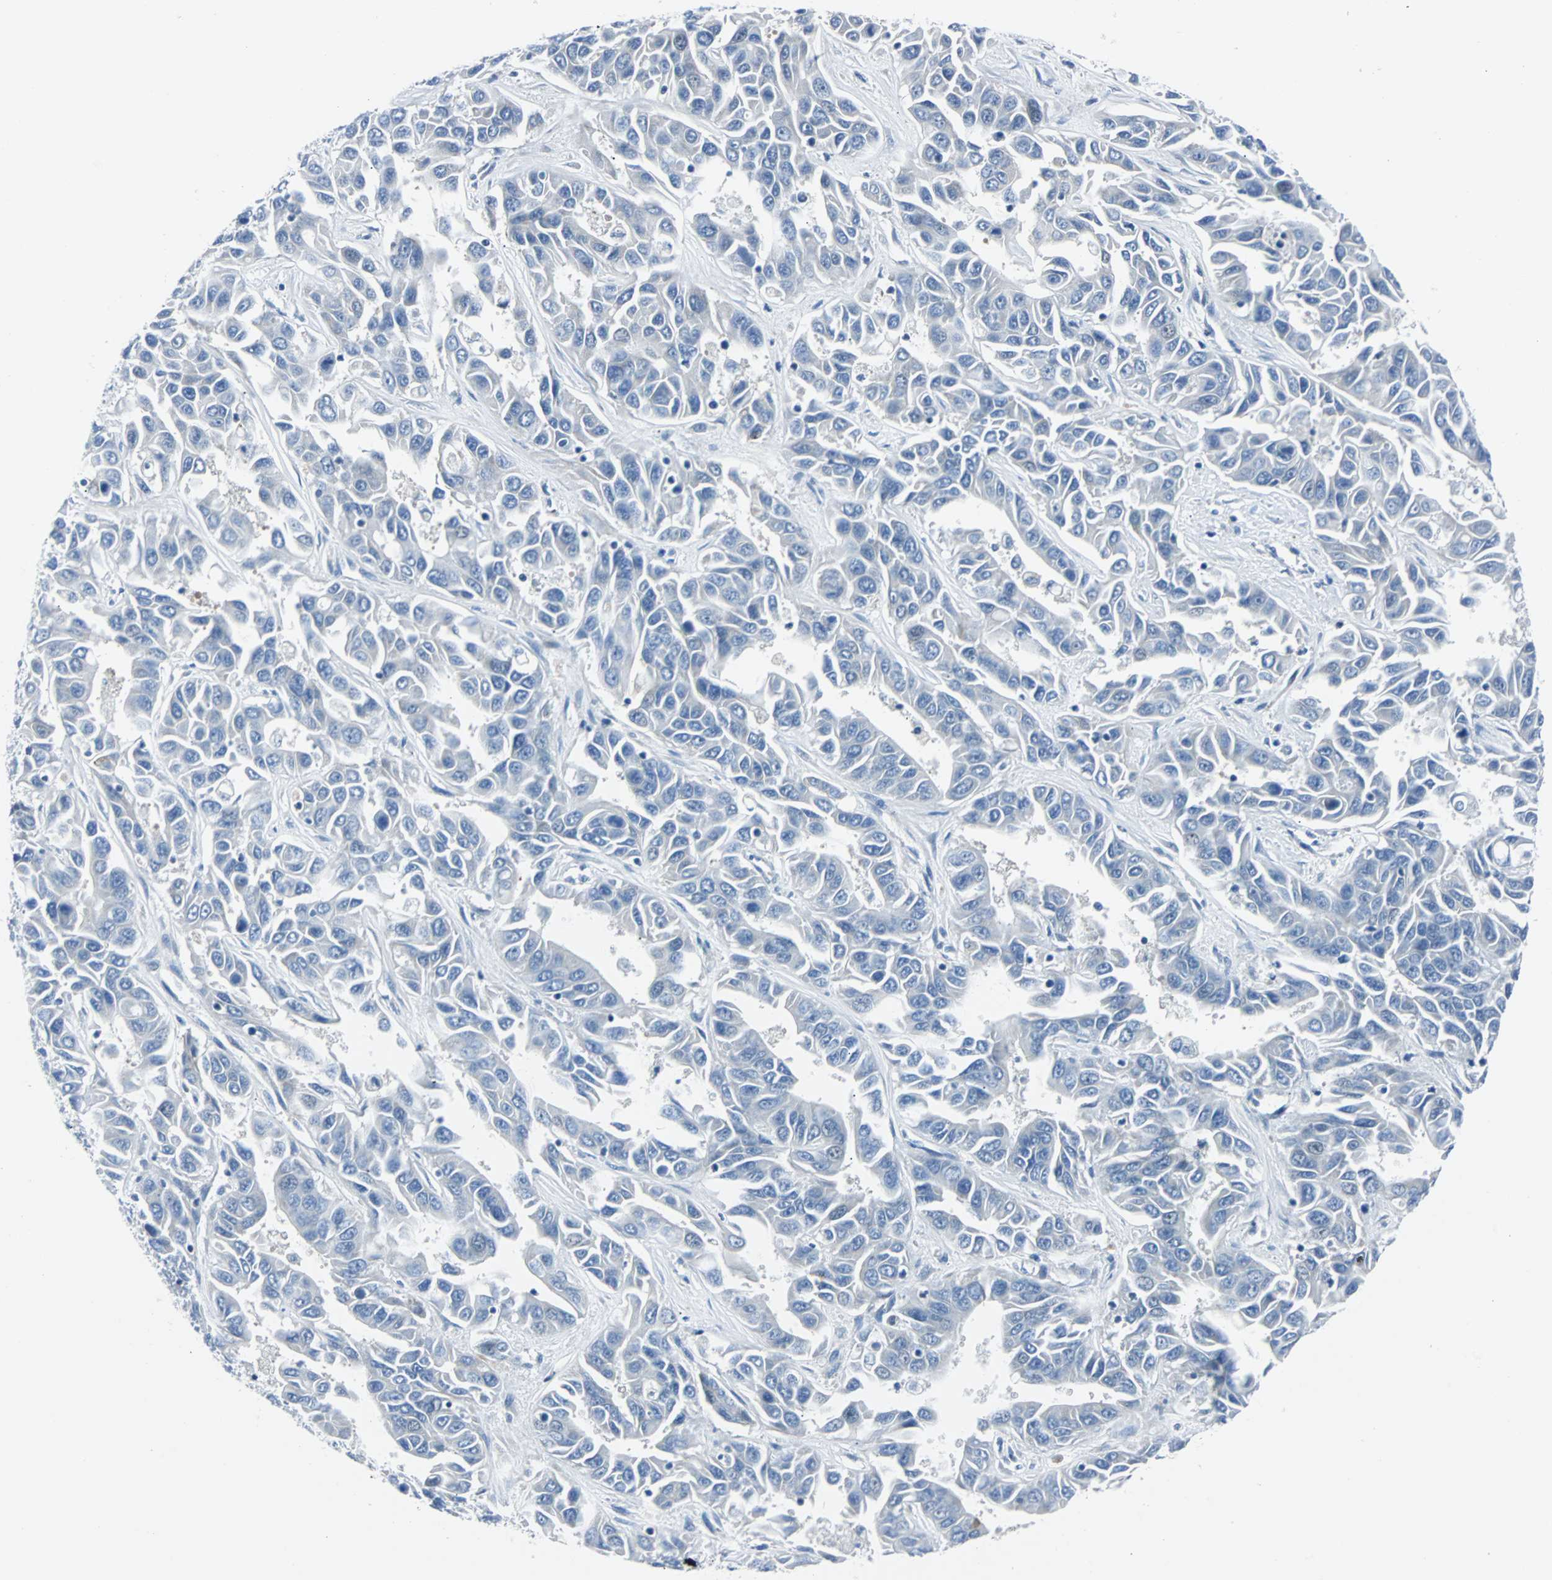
{"staining": {"intensity": "negative", "quantity": "none", "location": "none"}, "tissue": "liver cancer", "cell_type": "Tumor cells", "image_type": "cancer", "snomed": [{"axis": "morphology", "description": "Cholangiocarcinoma"}, {"axis": "topography", "description": "Liver"}], "caption": "A high-resolution photomicrograph shows immunohistochemistry (IHC) staining of liver cholangiocarcinoma, which reveals no significant expression in tumor cells. (DAB immunohistochemistry with hematoxylin counter stain).", "gene": "RASA1", "patient": {"sex": "female", "age": 52}}